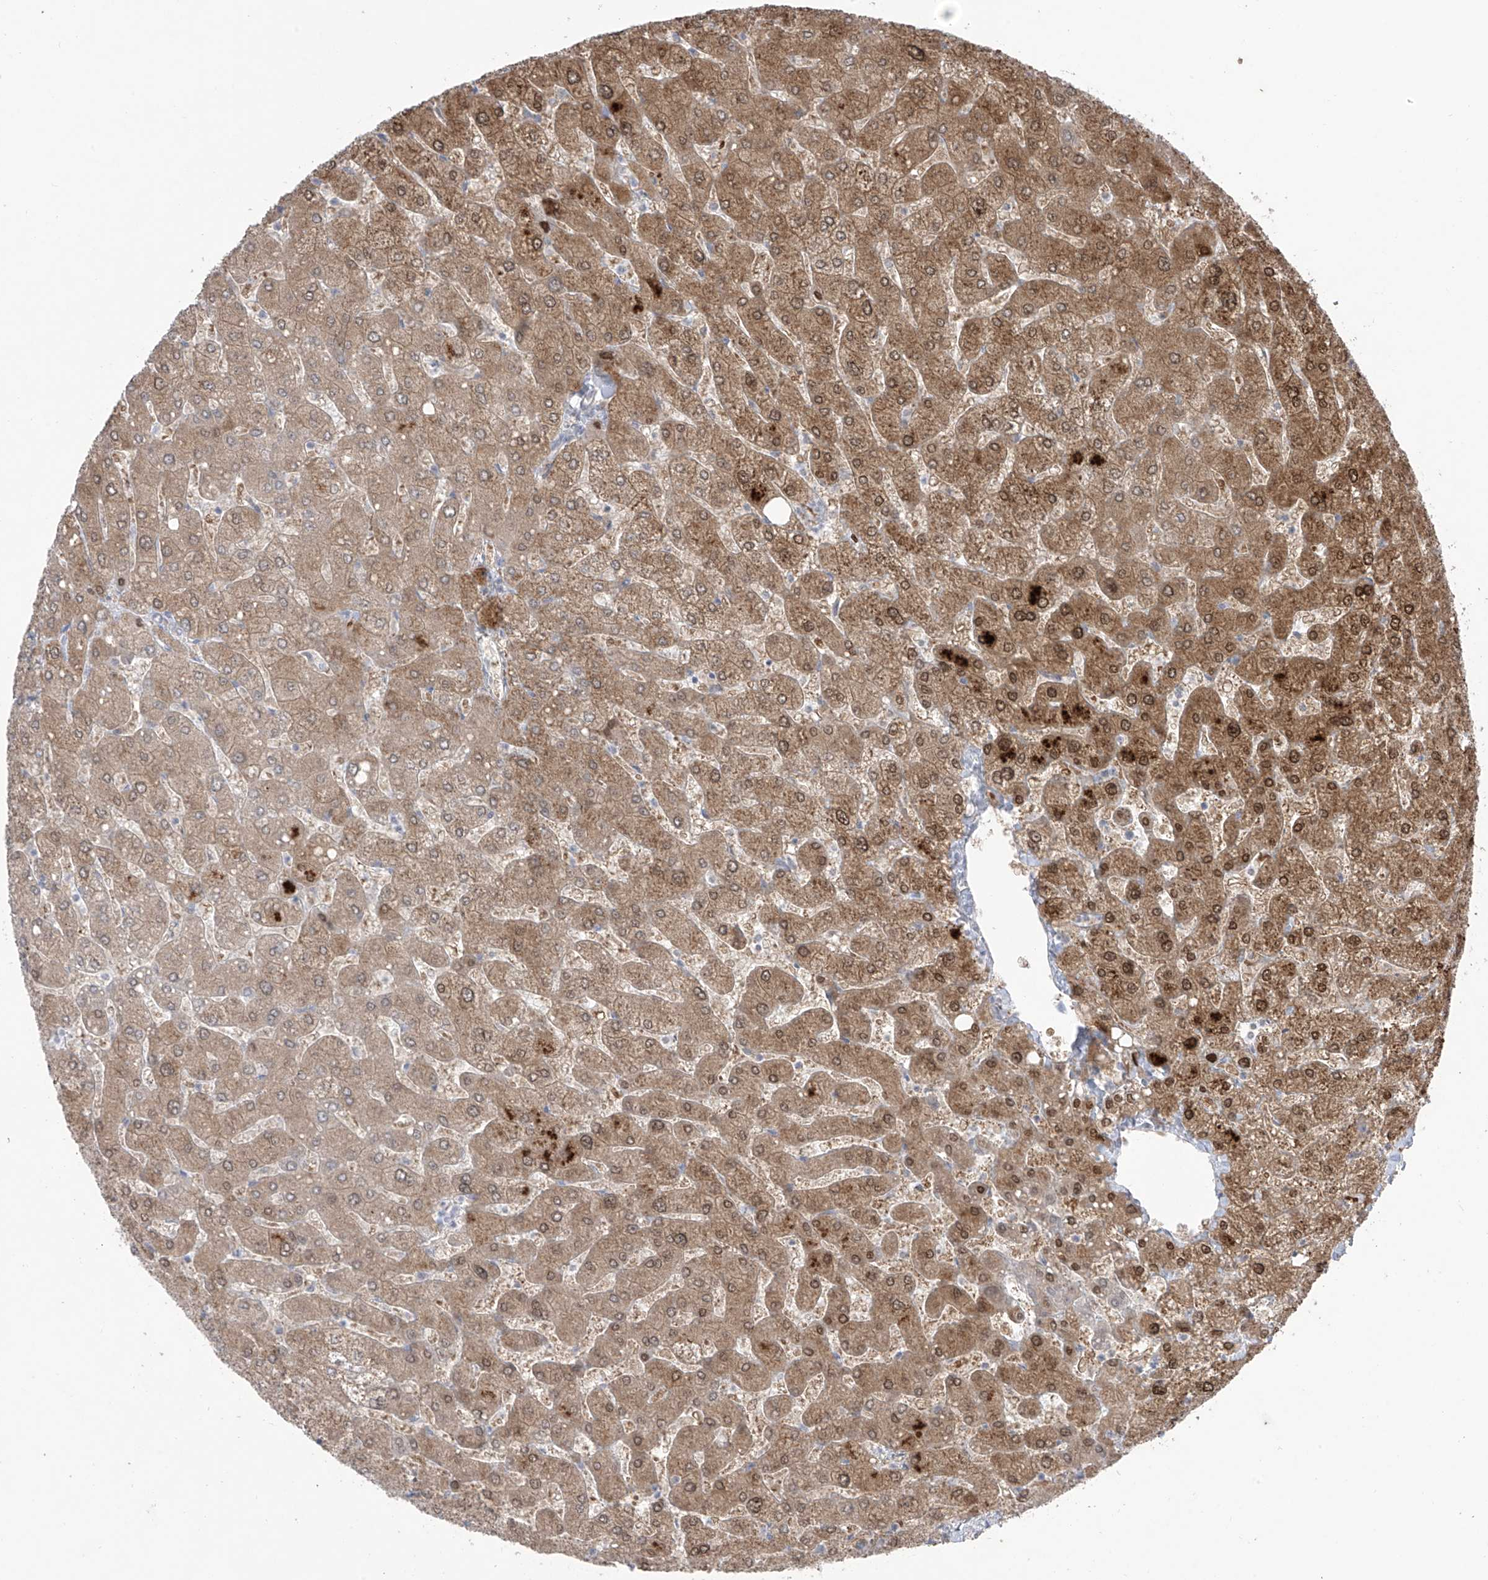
{"staining": {"intensity": "negative", "quantity": "none", "location": "none"}, "tissue": "liver", "cell_type": "Cholangiocytes", "image_type": "normal", "snomed": [{"axis": "morphology", "description": "Normal tissue, NOS"}, {"axis": "topography", "description": "Liver"}], "caption": "IHC of unremarkable human liver demonstrates no staining in cholangiocytes. (Brightfield microscopy of DAB IHC at high magnification).", "gene": "OGT", "patient": {"sex": "male", "age": 55}}